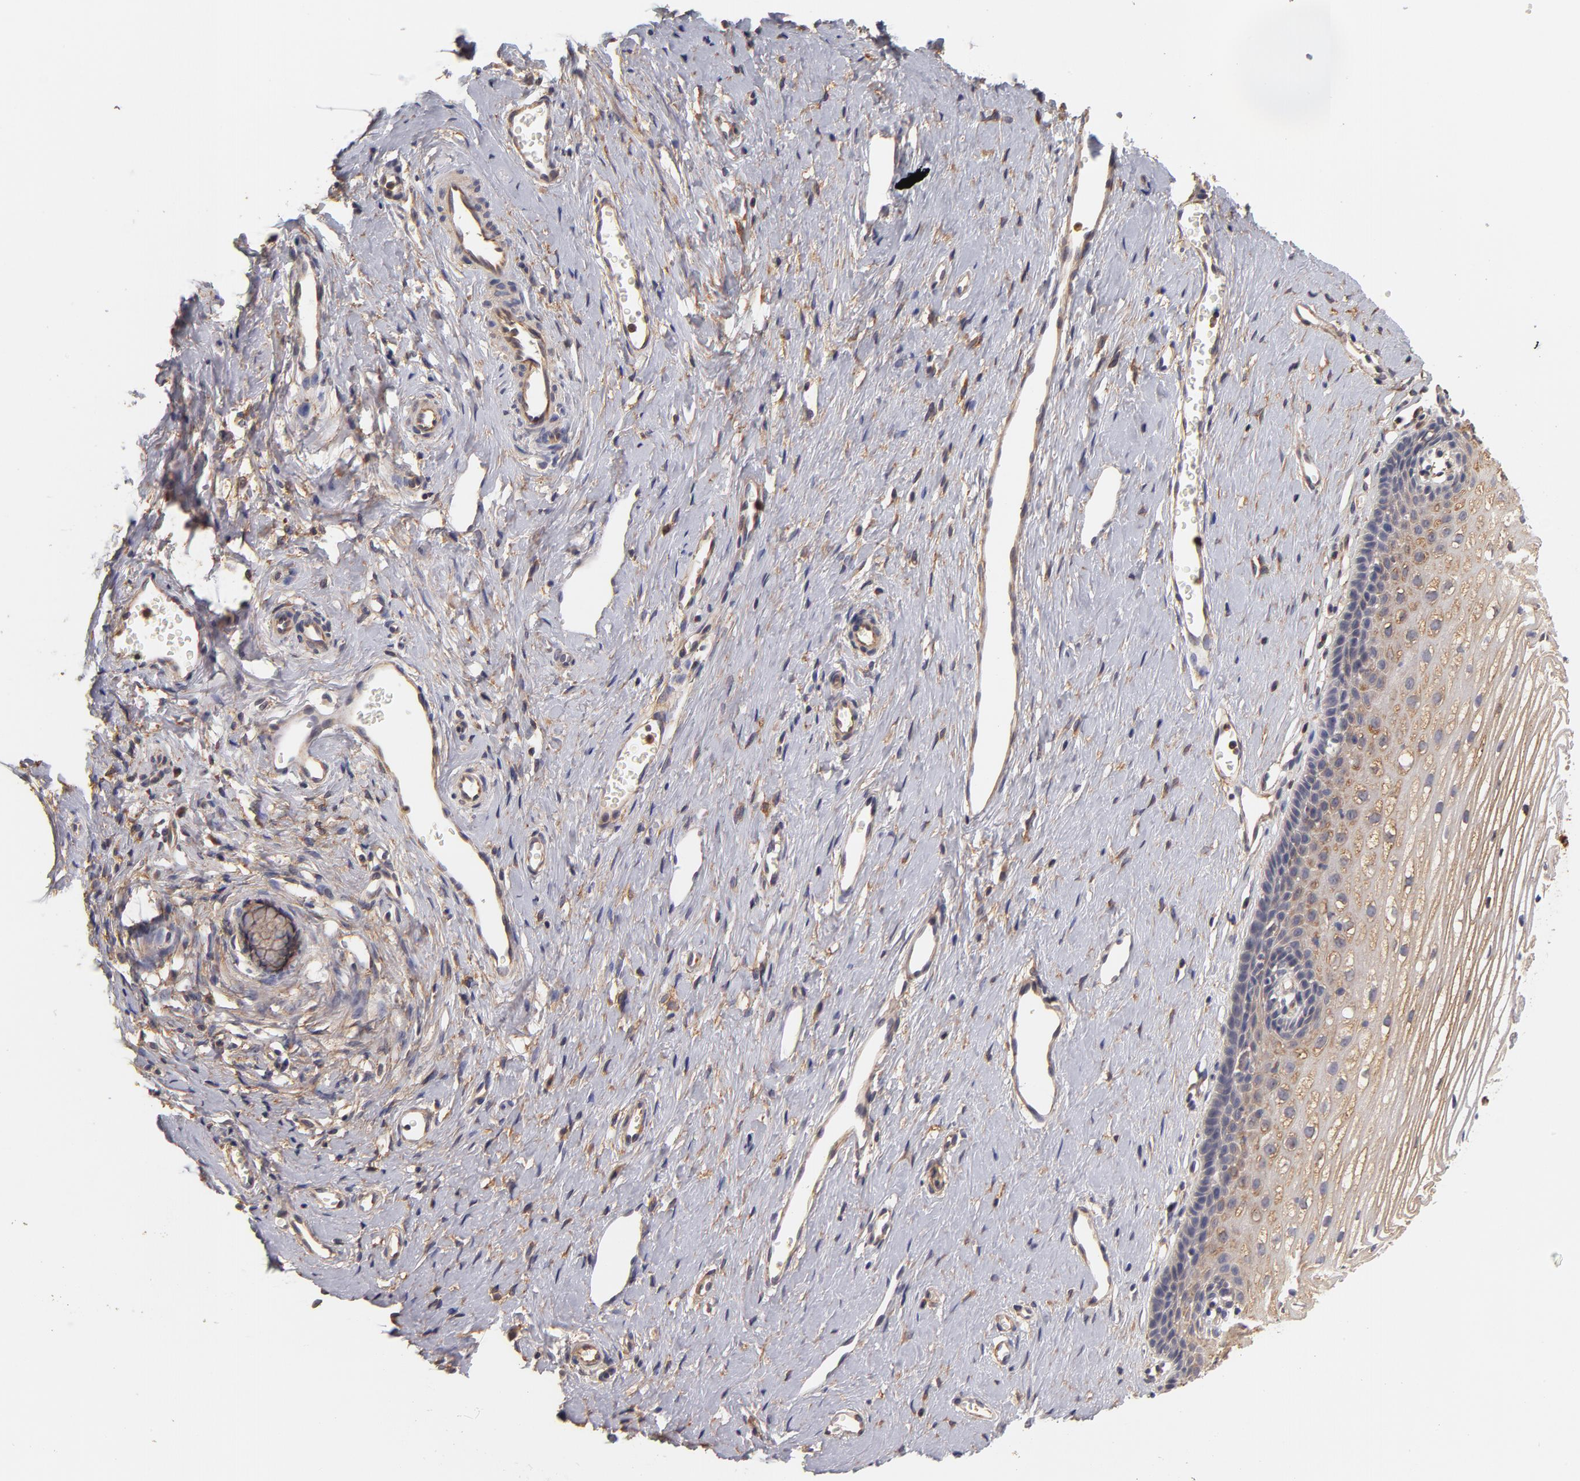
{"staining": {"intensity": "moderate", "quantity": ">75%", "location": "cytoplasmic/membranous"}, "tissue": "cervix", "cell_type": "Glandular cells", "image_type": "normal", "snomed": [{"axis": "morphology", "description": "Normal tissue, NOS"}, {"axis": "topography", "description": "Cervix"}], "caption": "This image demonstrates immunohistochemistry (IHC) staining of benign cervix, with medium moderate cytoplasmic/membranous staining in approximately >75% of glandular cells.", "gene": "FCMR", "patient": {"sex": "female", "age": 40}}